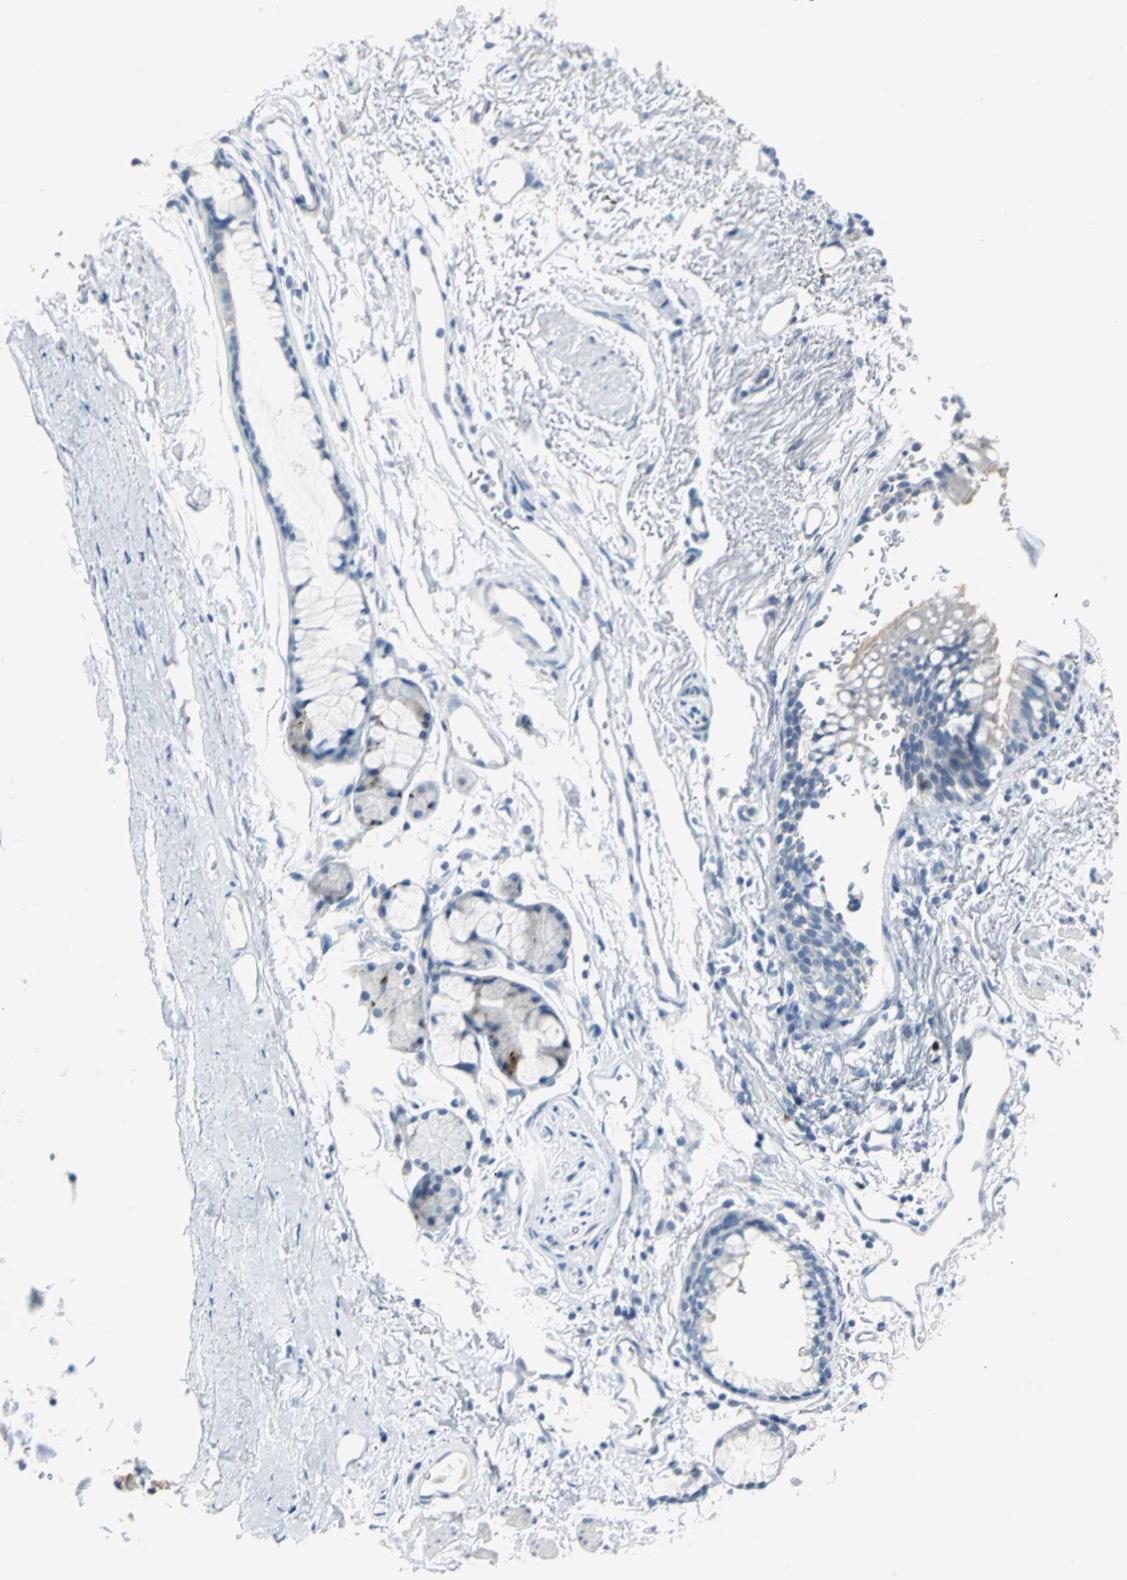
{"staining": {"intensity": "negative", "quantity": "none", "location": "none"}, "tissue": "bronchus", "cell_type": "Respiratory epithelial cells", "image_type": "normal", "snomed": [{"axis": "morphology", "description": "Normal tissue, NOS"}, {"axis": "topography", "description": "Bronchus"}], "caption": "Protein analysis of benign bronchus demonstrates no significant staining in respiratory epithelial cells. The staining is performed using DAB brown chromogen with nuclei counter-stained in using hematoxylin.", "gene": "MCM3", "patient": {"sex": "female", "age": 73}}